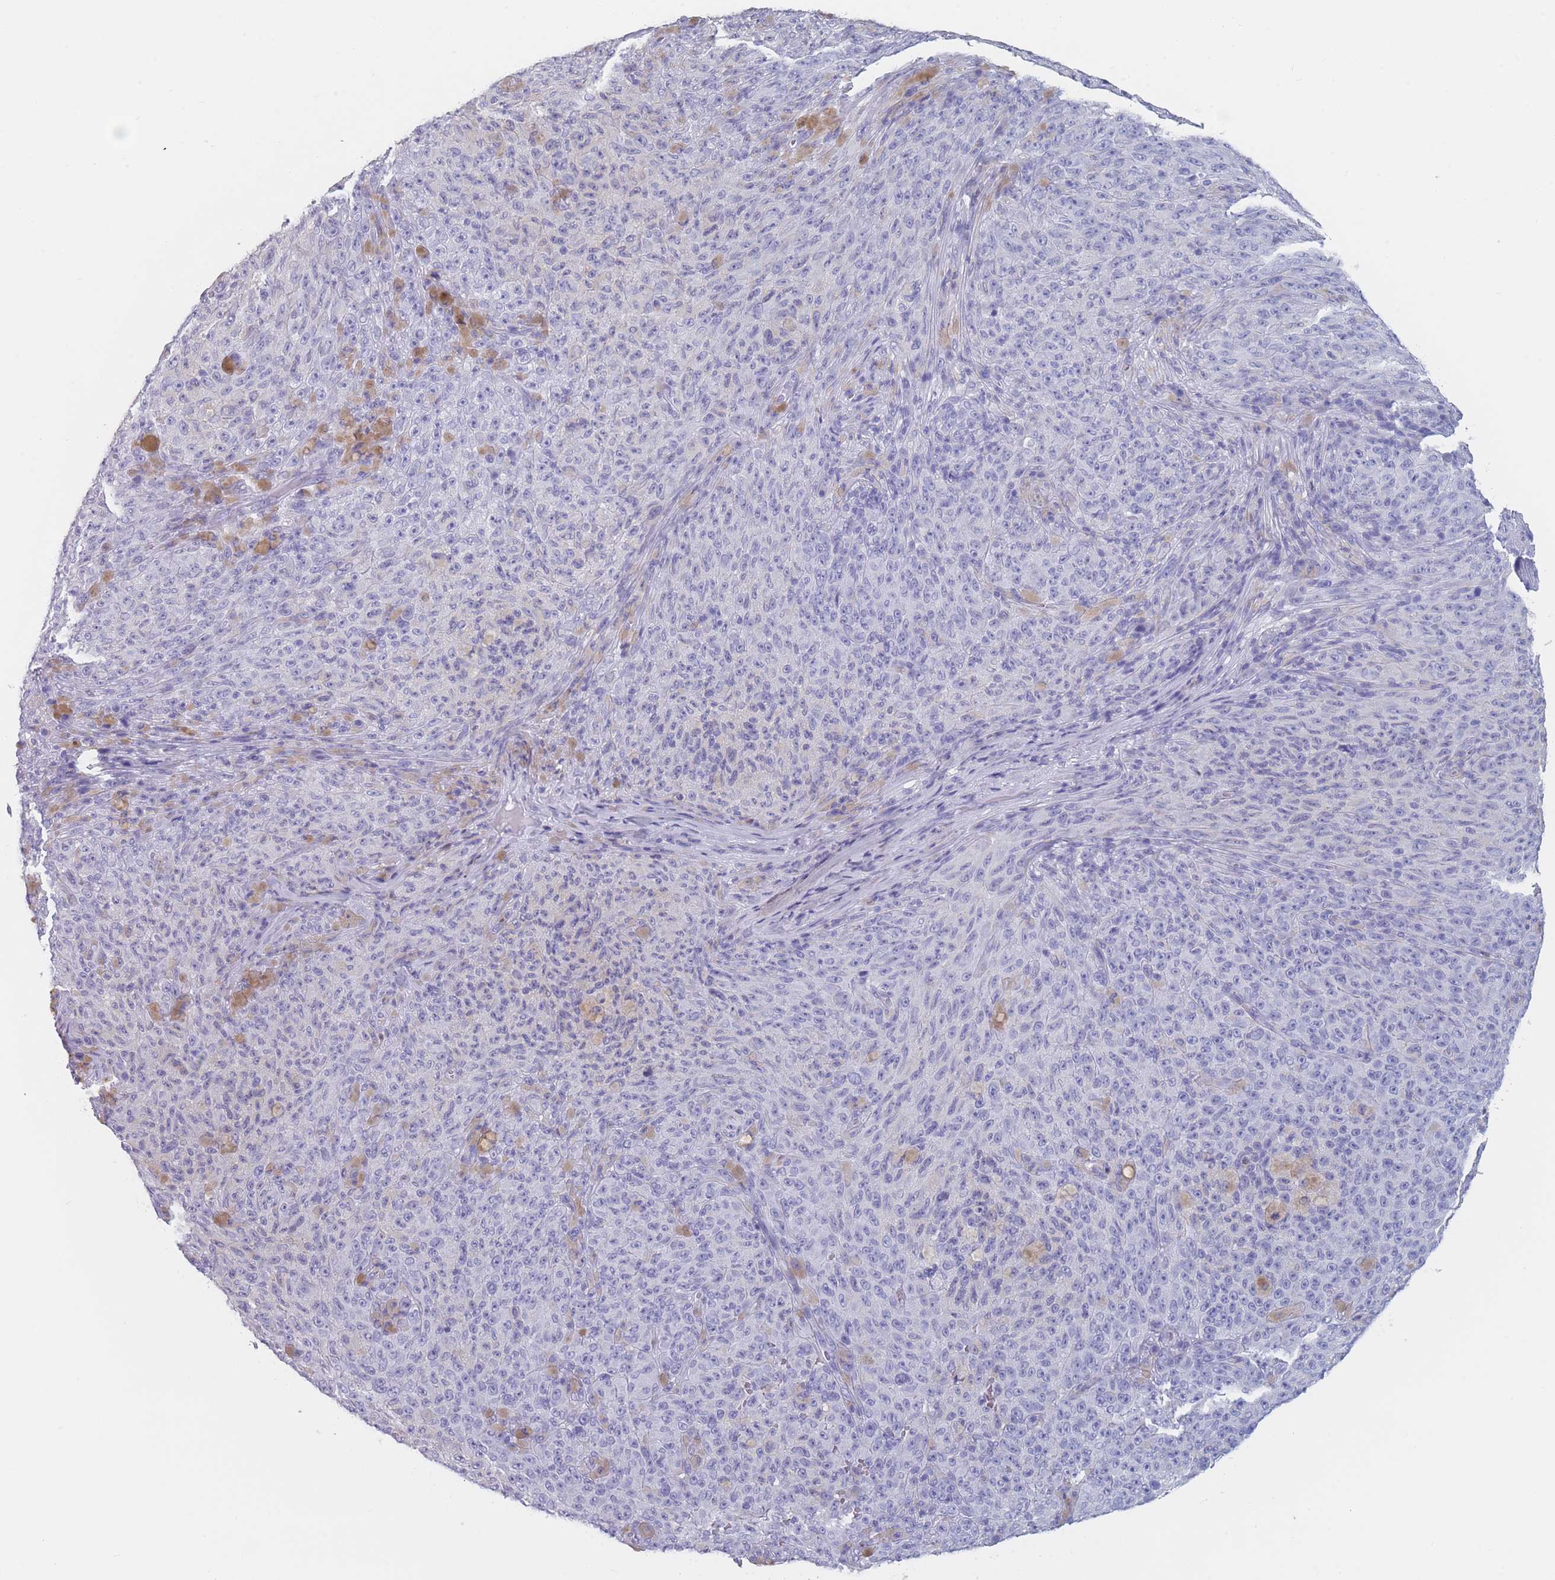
{"staining": {"intensity": "negative", "quantity": "none", "location": "none"}, "tissue": "melanoma", "cell_type": "Tumor cells", "image_type": "cancer", "snomed": [{"axis": "morphology", "description": "Malignant melanoma, NOS"}, {"axis": "topography", "description": "Skin"}], "caption": "DAB (3,3'-diaminobenzidine) immunohistochemical staining of human melanoma demonstrates no significant positivity in tumor cells.", "gene": "OR5D16", "patient": {"sex": "female", "age": 82}}